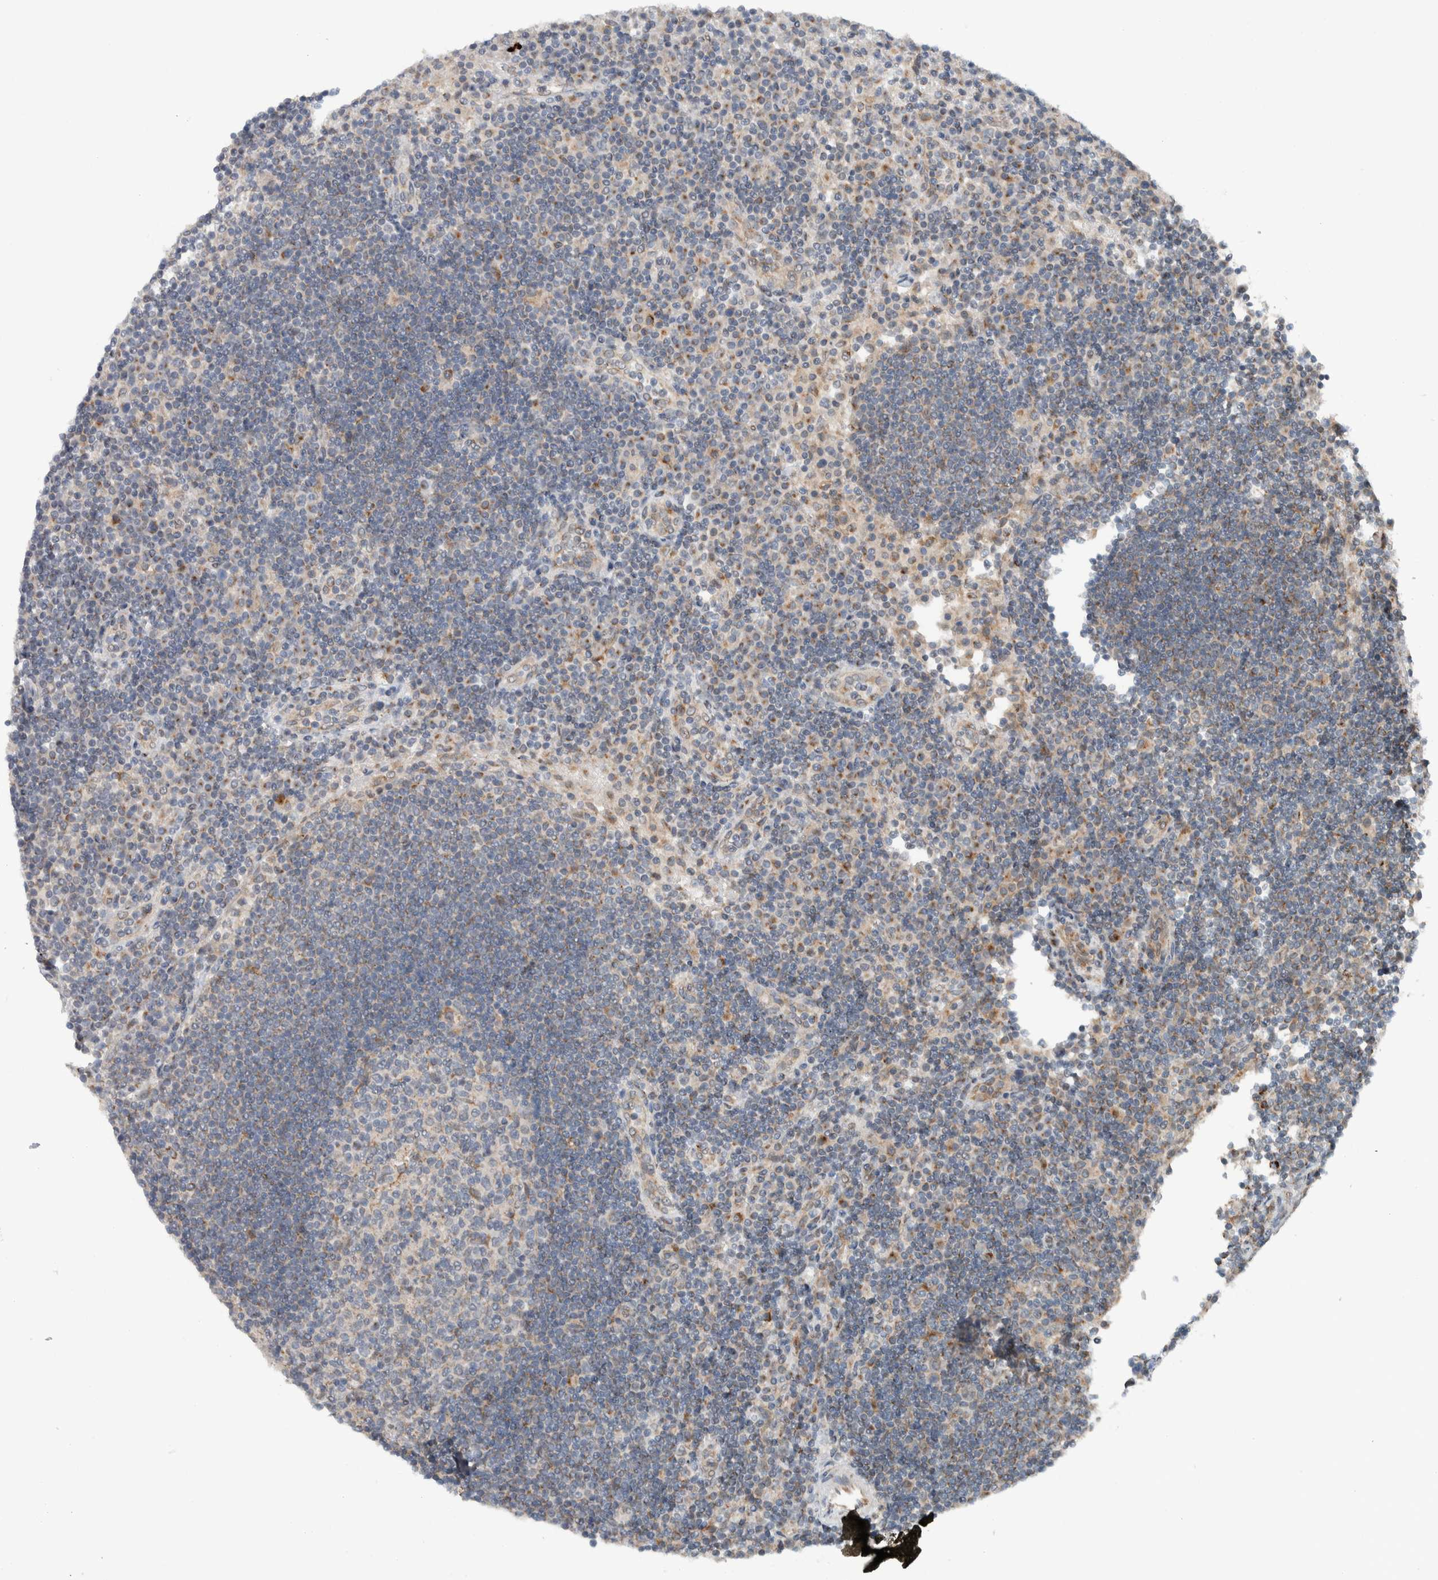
{"staining": {"intensity": "moderate", "quantity": "<25%", "location": "cytoplasmic/membranous"}, "tissue": "lymph node", "cell_type": "Germinal center cells", "image_type": "normal", "snomed": [{"axis": "morphology", "description": "Normal tissue, NOS"}, {"axis": "topography", "description": "Lymph node"}], "caption": "Lymph node stained with a brown dye displays moderate cytoplasmic/membranous positive staining in approximately <25% of germinal center cells.", "gene": "RERE", "patient": {"sex": "female", "age": 53}}